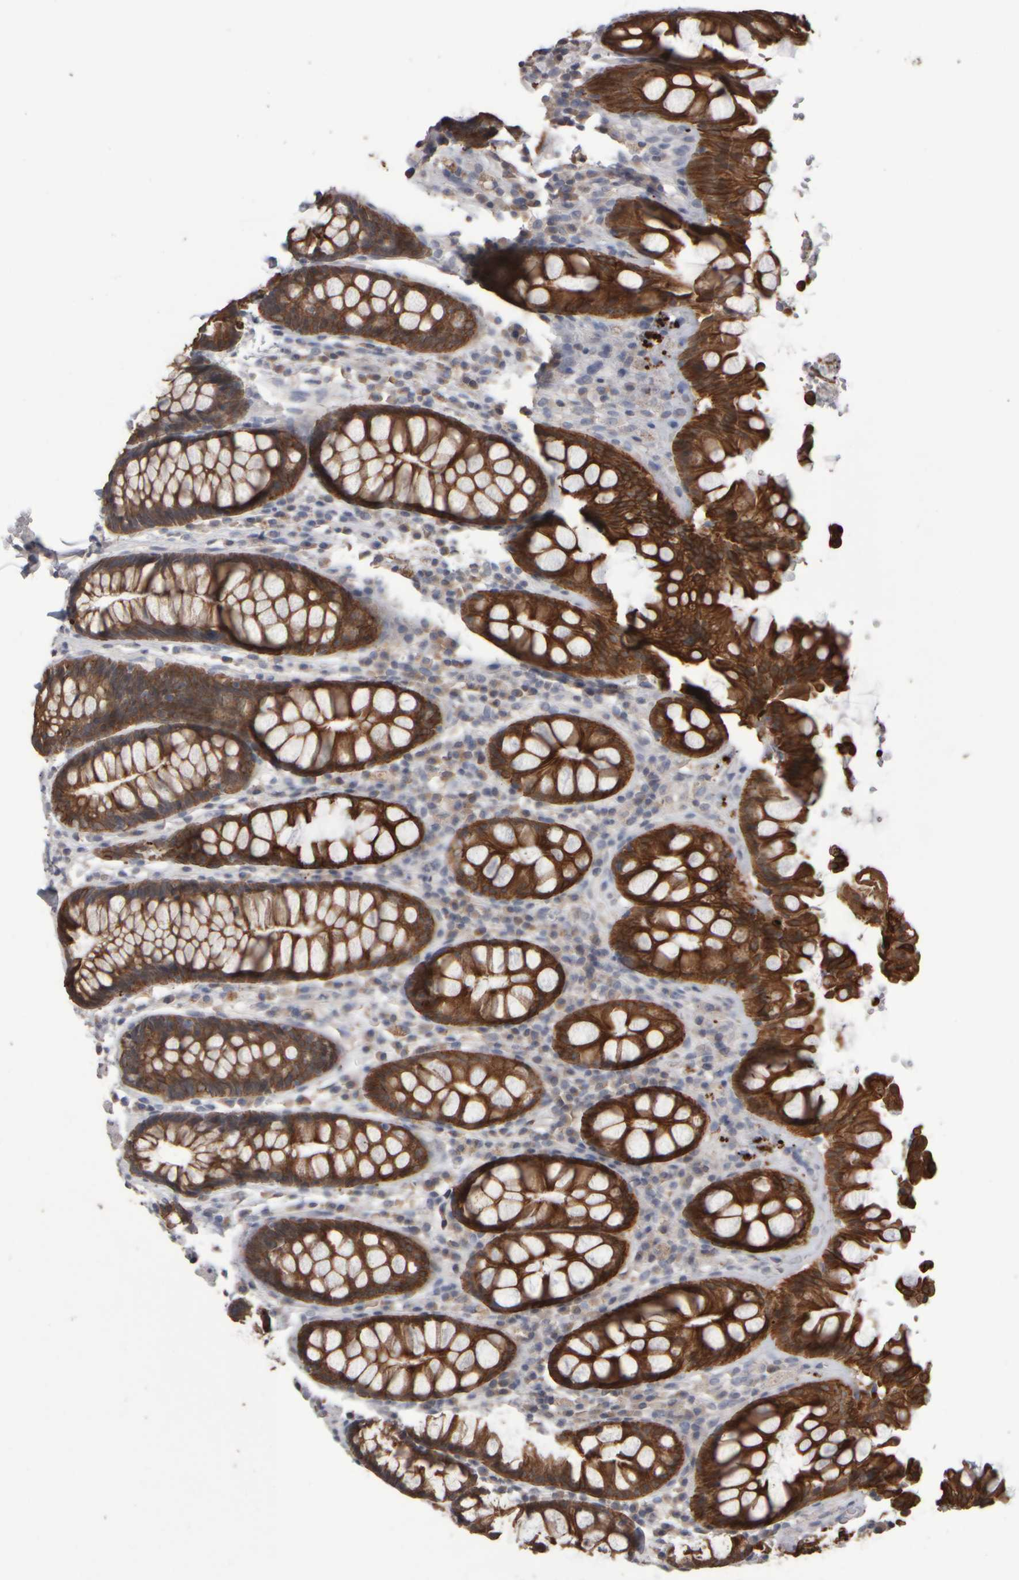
{"staining": {"intensity": "strong", "quantity": ">75%", "location": "cytoplasmic/membranous"}, "tissue": "rectum", "cell_type": "Glandular cells", "image_type": "normal", "snomed": [{"axis": "morphology", "description": "Normal tissue, NOS"}, {"axis": "topography", "description": "Rectum"}], "caption": "Protein expression analysis of normal rectum exhibits strong cytoplasmic/membranous expression in approximately >75% of glandular cells. (DAB (3,3'-diaminobenzidine) IHC with brightfield microscopy, high magnification).", "gene": "EPHX2", "patient": {"sex": "male", "age": 64}}